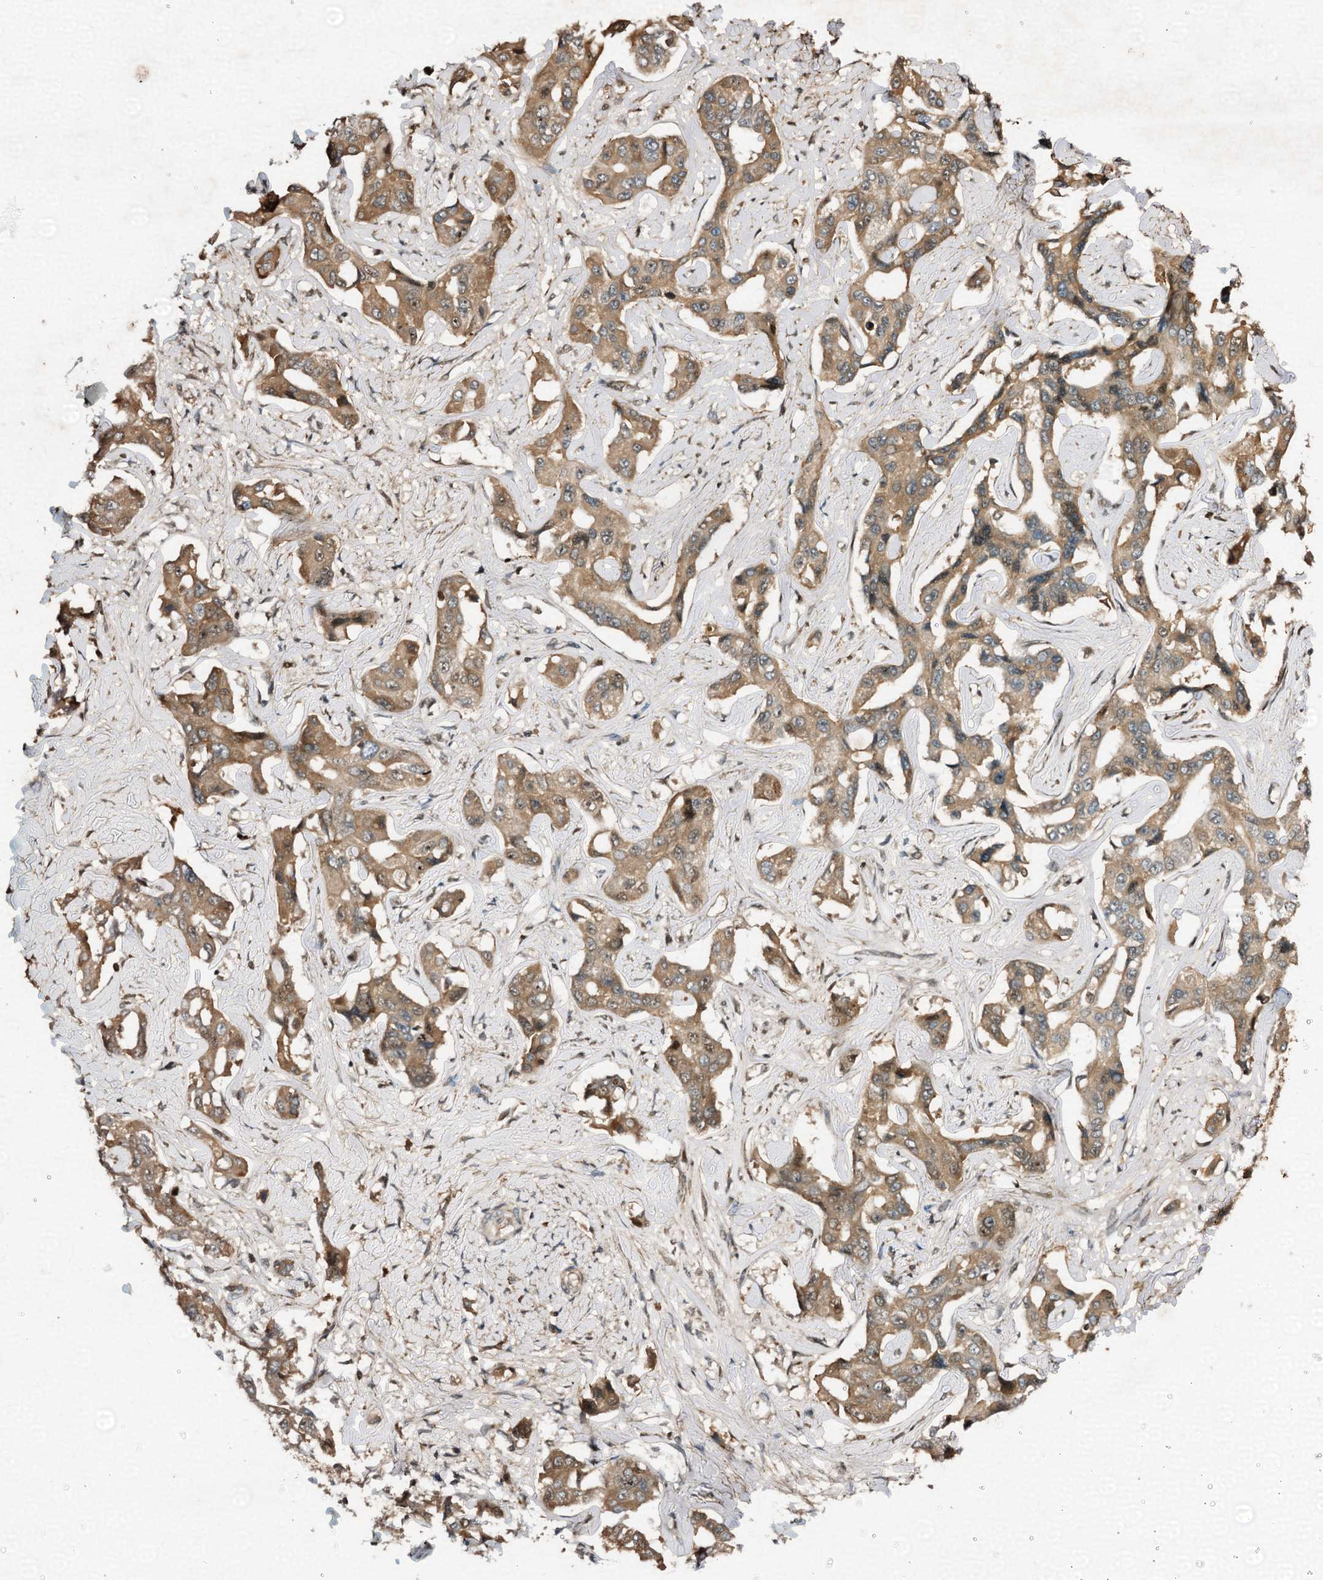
{"staining": {"intensity": "moderate", "quantity": ">75%", "location": "cytoplasmic/membranous"}, "tissue": "liver cancer", "cell_type": "Tumor cells", "image_type": "cancer", "snomed": [{"axis": "morphology", "description": "Cholangiocarcinoma"}, {"axis": "topography", "description": "Liver"}], "caption": "A medium amount of moderate cytoplasmic/membranous expression is present in about >75% of tumor cells in cholangiocarcinoma (liver) tissue.", "gene": "TRAPPC4", "patient": {"sex": "male", "age": 59}}